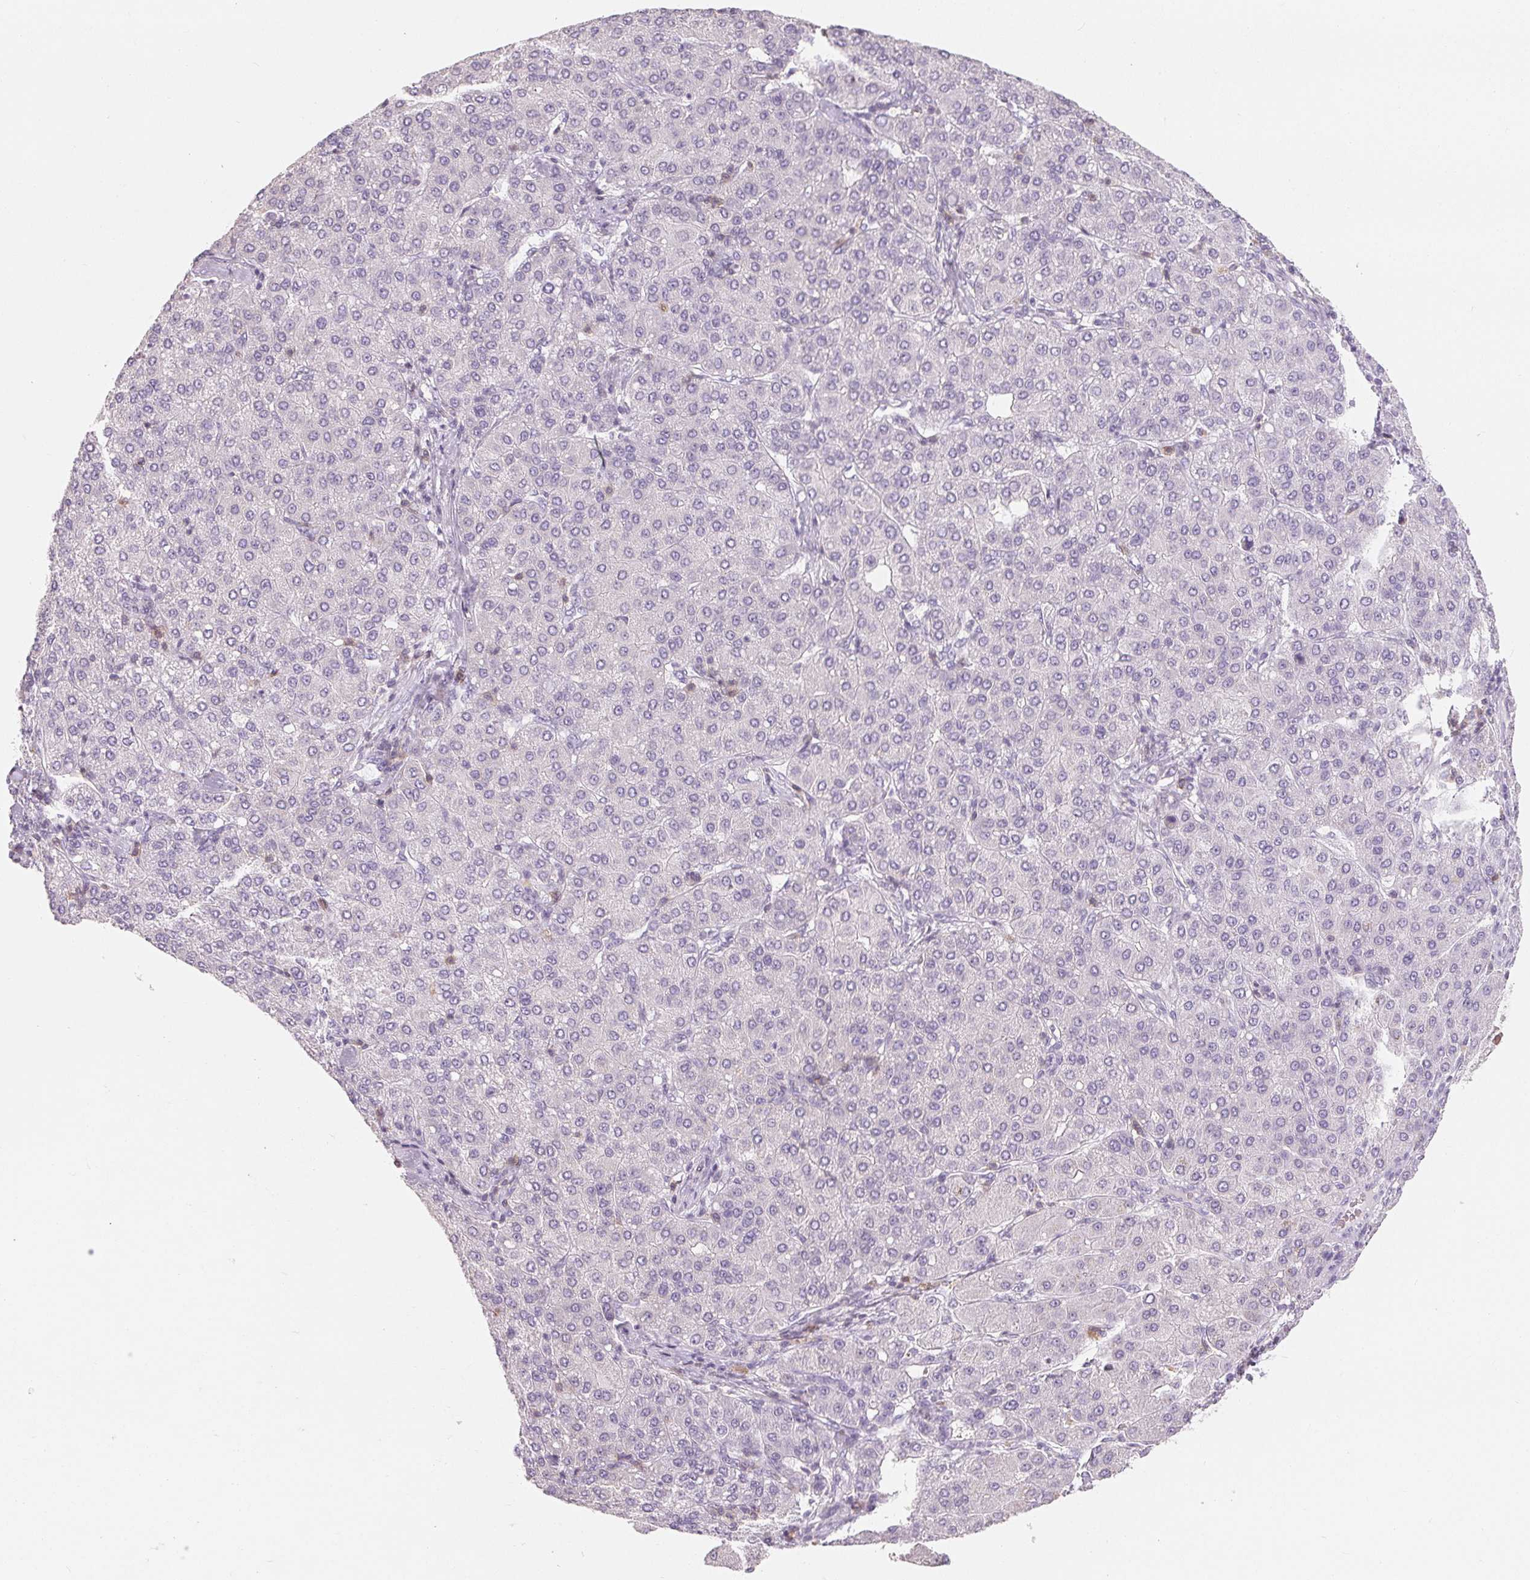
{"staining": {"intensity": "negative", "quantity": "none", "location": "none"}, "tissue": "liver cancer", "cell_type": "Tumor cells", "image_type": "cancer", "snomed": [{"axis": "morphology", "description": "Carcinoma, Hepatocellular, NOS"}, {"axis": "topography", "description": "Liver"}], "caption": "Human hepatocellular carcinoma (liver) stained for a protein using IHC demonstrates no expression in tumor cells.", "gene": "CD69", "patient": {"sex": "male", "age": 65}}